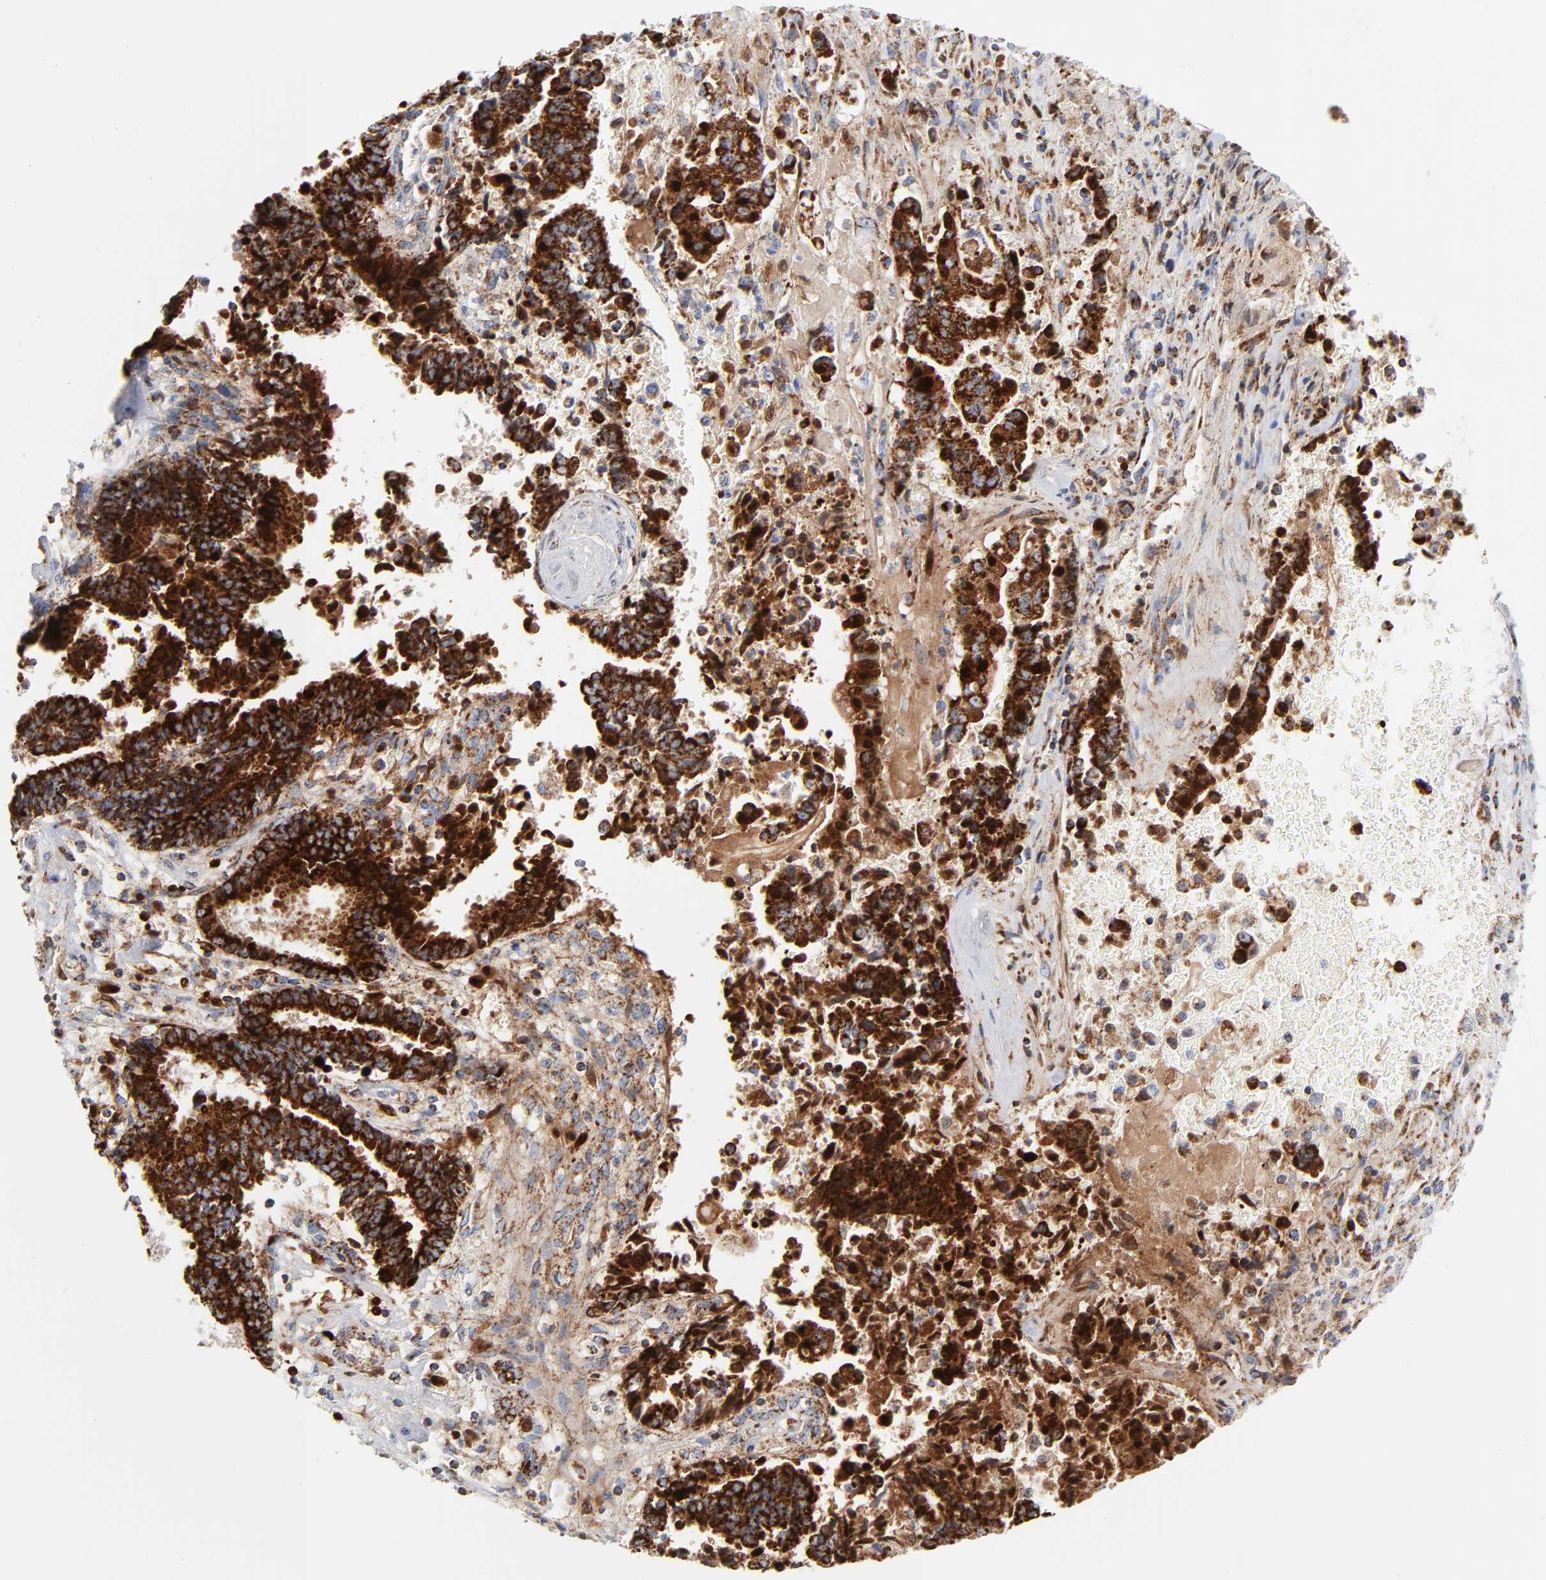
{"staining": {"intensity": "strong", "quantity": ">75%", "location": "cytoplasmic/membranous"}, "tissue": "liver cancer", "cell_type": "Tumor cells", "image_type": "cancer", "snomed": [{"axis": "morphology", "description": "Cholangiocarcinoma"}, {"axis": "topography", "description": "Liver"}], "caption": "Liver cancer stained with a protein marker demonstrates strong staining in tumor cells.", "gene": "DIABLO", "patient": {"sex": "male", "age": 57}}